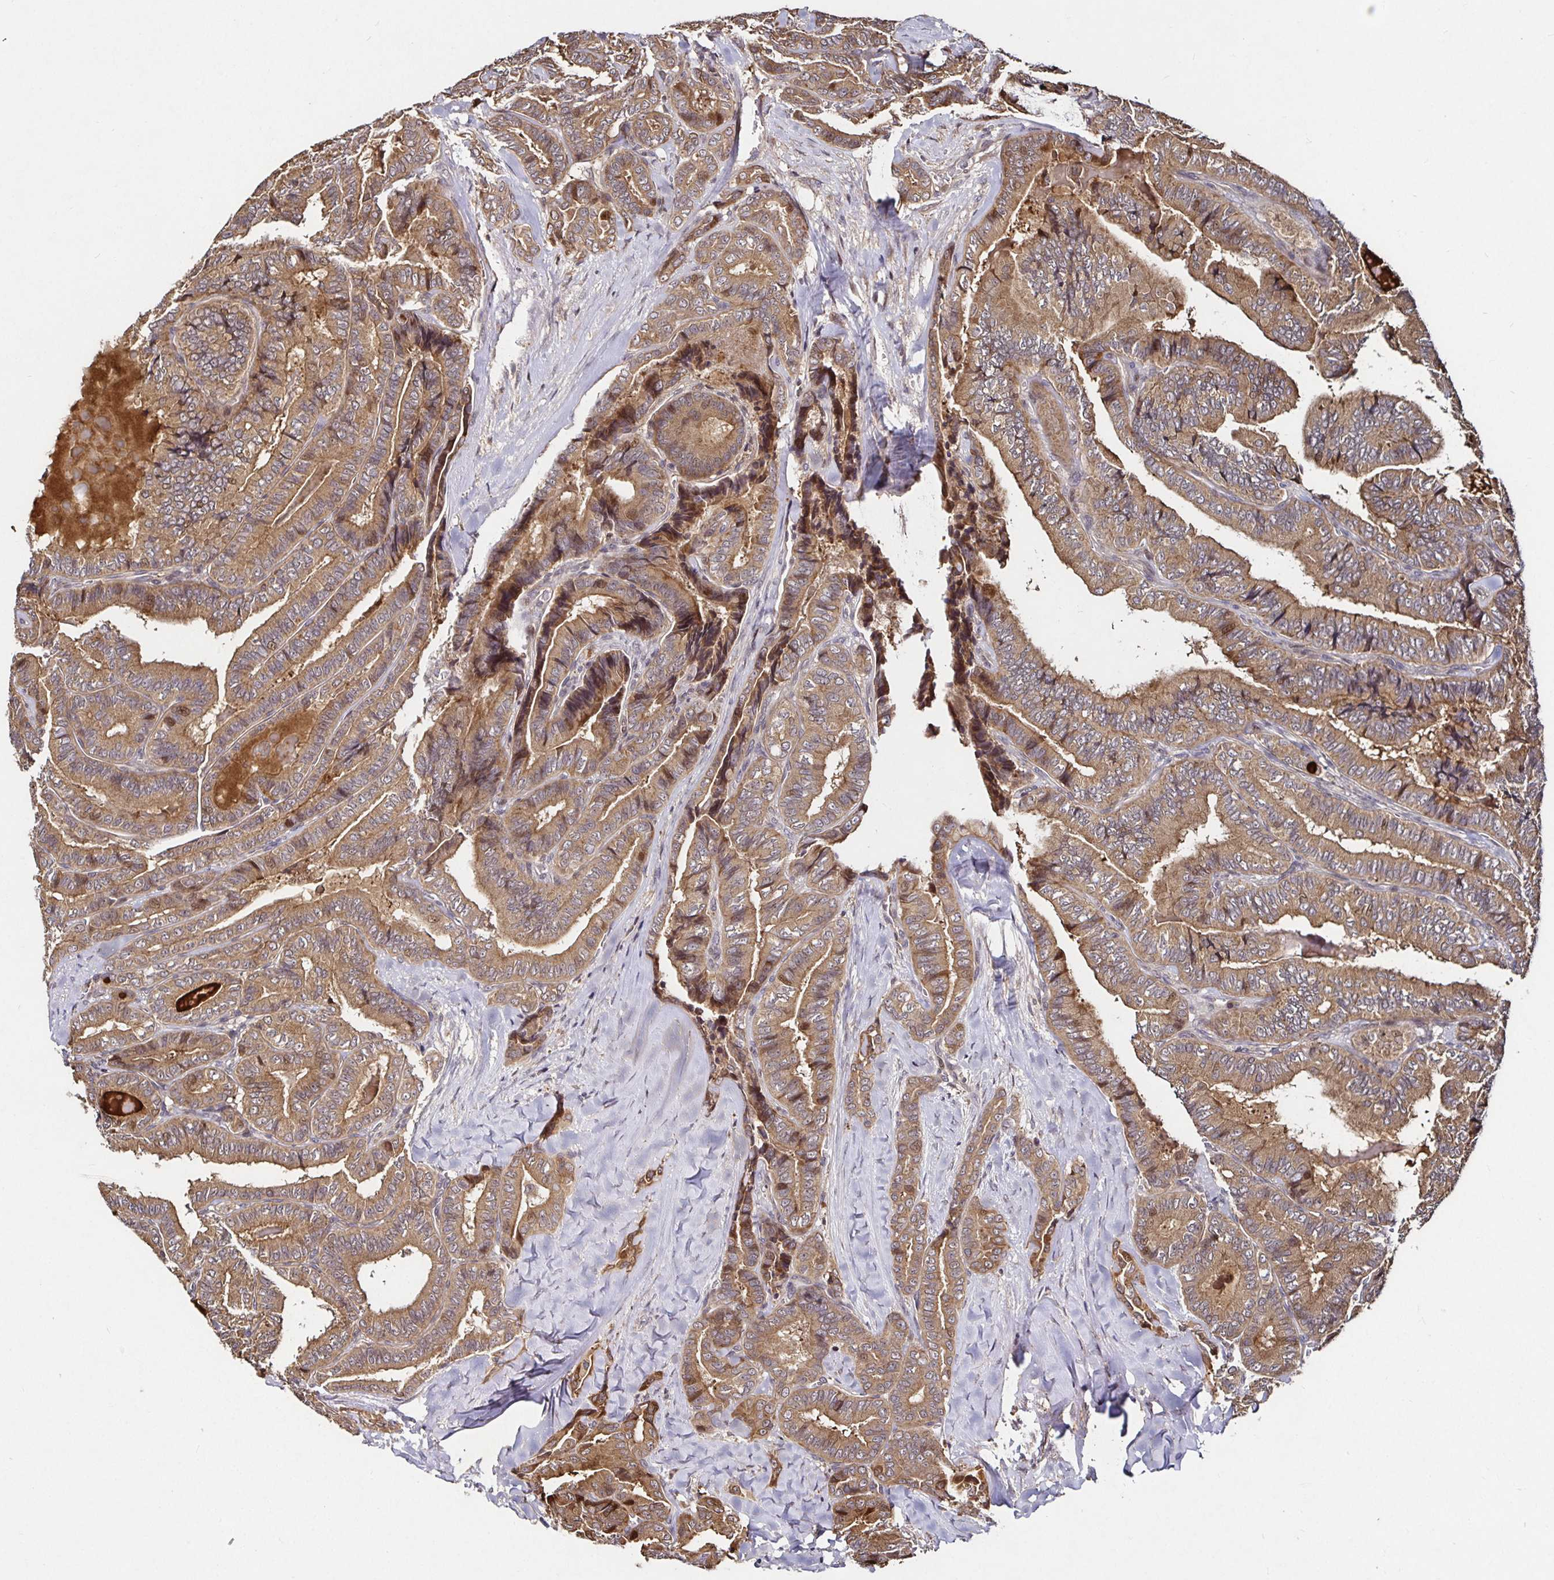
{"staining": {"intensity": "moderate", "quantity": ">75%", "location": "cytoplasmic/membranous"}, "tissue": "thyroid cancer", "cell_type": "Tumor cells", "image_type": "cancer", "snomed": [{"axis": "morphology", "description": "Papillary adenocarcinoma, NOS"}, {"axis": "topography", "description": "Thyroid gland"}], "caption": "An immunohistochemistry histopathology image of neoplastic tissue is shown. Protein staining in brown labels moderate cytoplasmic/membranous positivity in thyroid cancer (papillary adenocarcinoma) within tumor cells.", "gene": "SMYD3", "patient": {"sex": "male", "age": 61}}